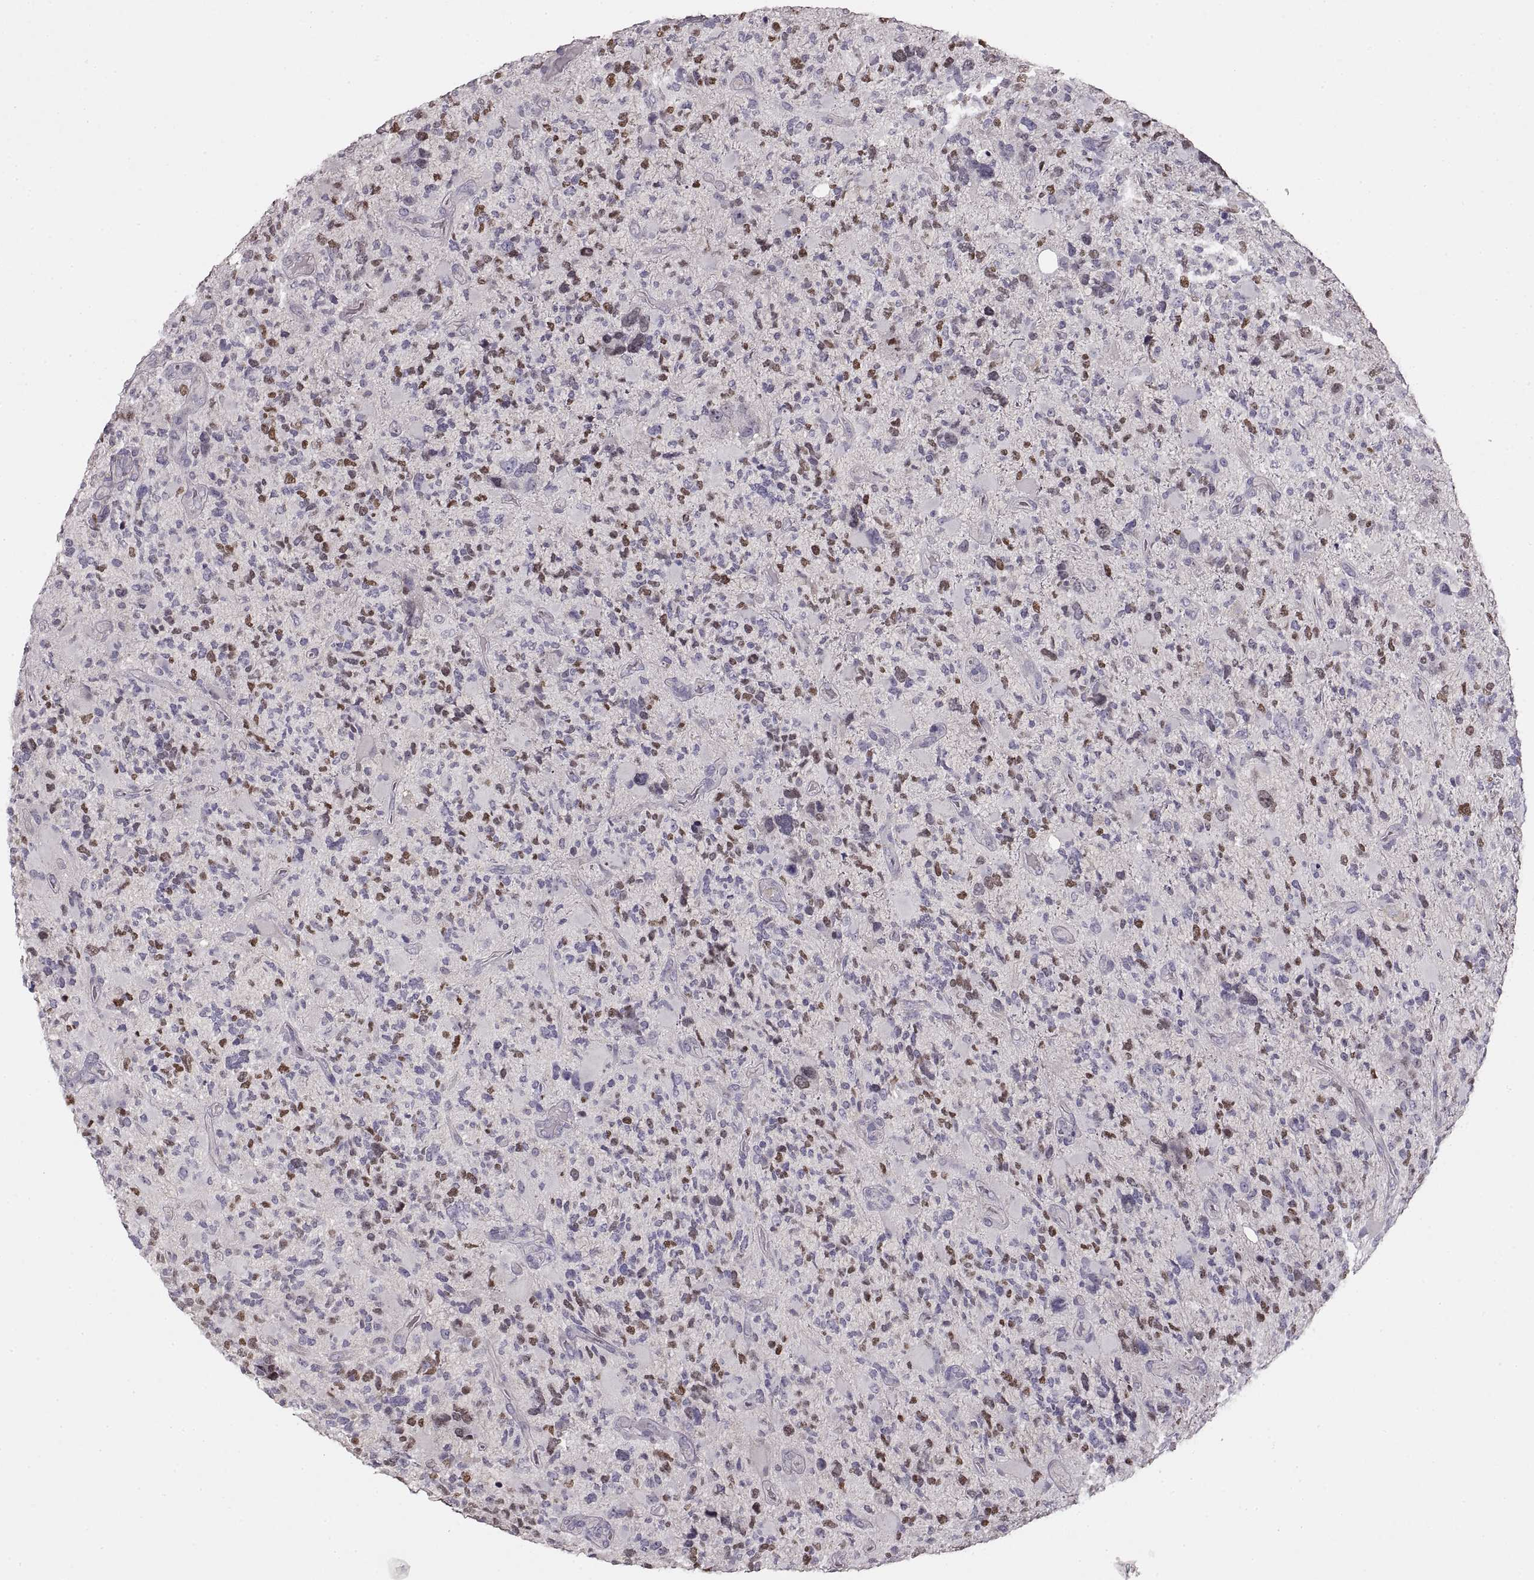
{"staining": {"intensity": "negative", "quantity": "none", "location": "none"}, "tissue": "glioma", "cell_type": "Tumor cells", "image_type": "cancer", "snomed": [{"axis": "morphology", "description": "Glioma, malignant, High grade"}, {"axis": "topography", "description": "Brain"}], "caption": "Immunohistochemistry micrograph of human glioma stained for a protein (brown), which demonstrates no staining in tumor cells.", "gene": "ADAM11", "patient": {"sex": "female", "age": 71}}